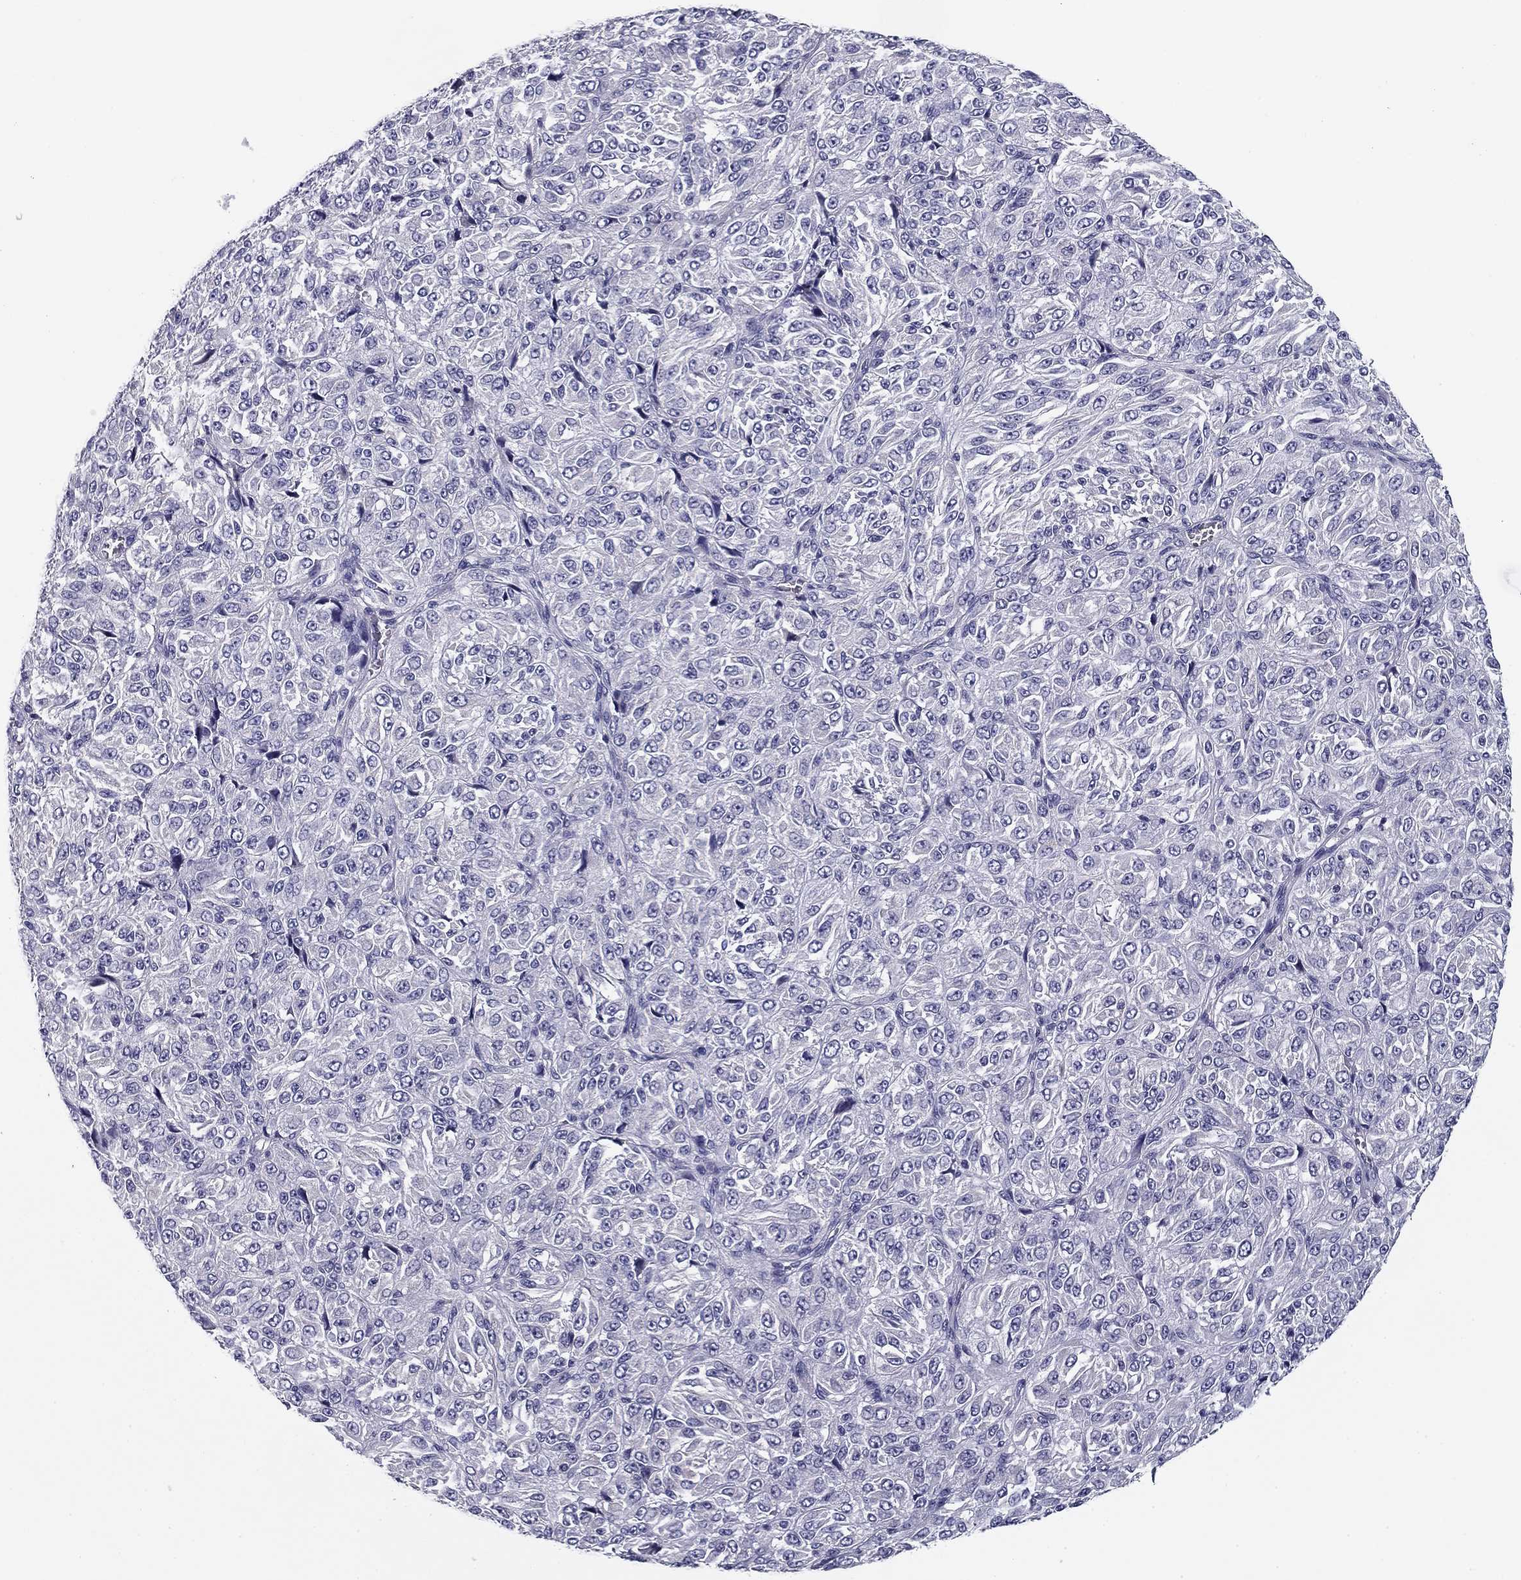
{"staining": {"intensity": "negative", "quantity": "none", "location": "none"}, "tissue": "melanoma", "cell_type": "Tumor cells", "image_type": "cancer", "snomed": [{"axis": "morphology", "description": "Malignant melanoma, Metastatic site"}, {"axis": "topography", "description": "Brain"}], "caption": "Immunohistochemistry (IHC) of human malignant melanoma (metastatic site) reveals no staining in tumor cells.", "gene": "FLNC", "patient": {"sex": "female", "age": 56}}